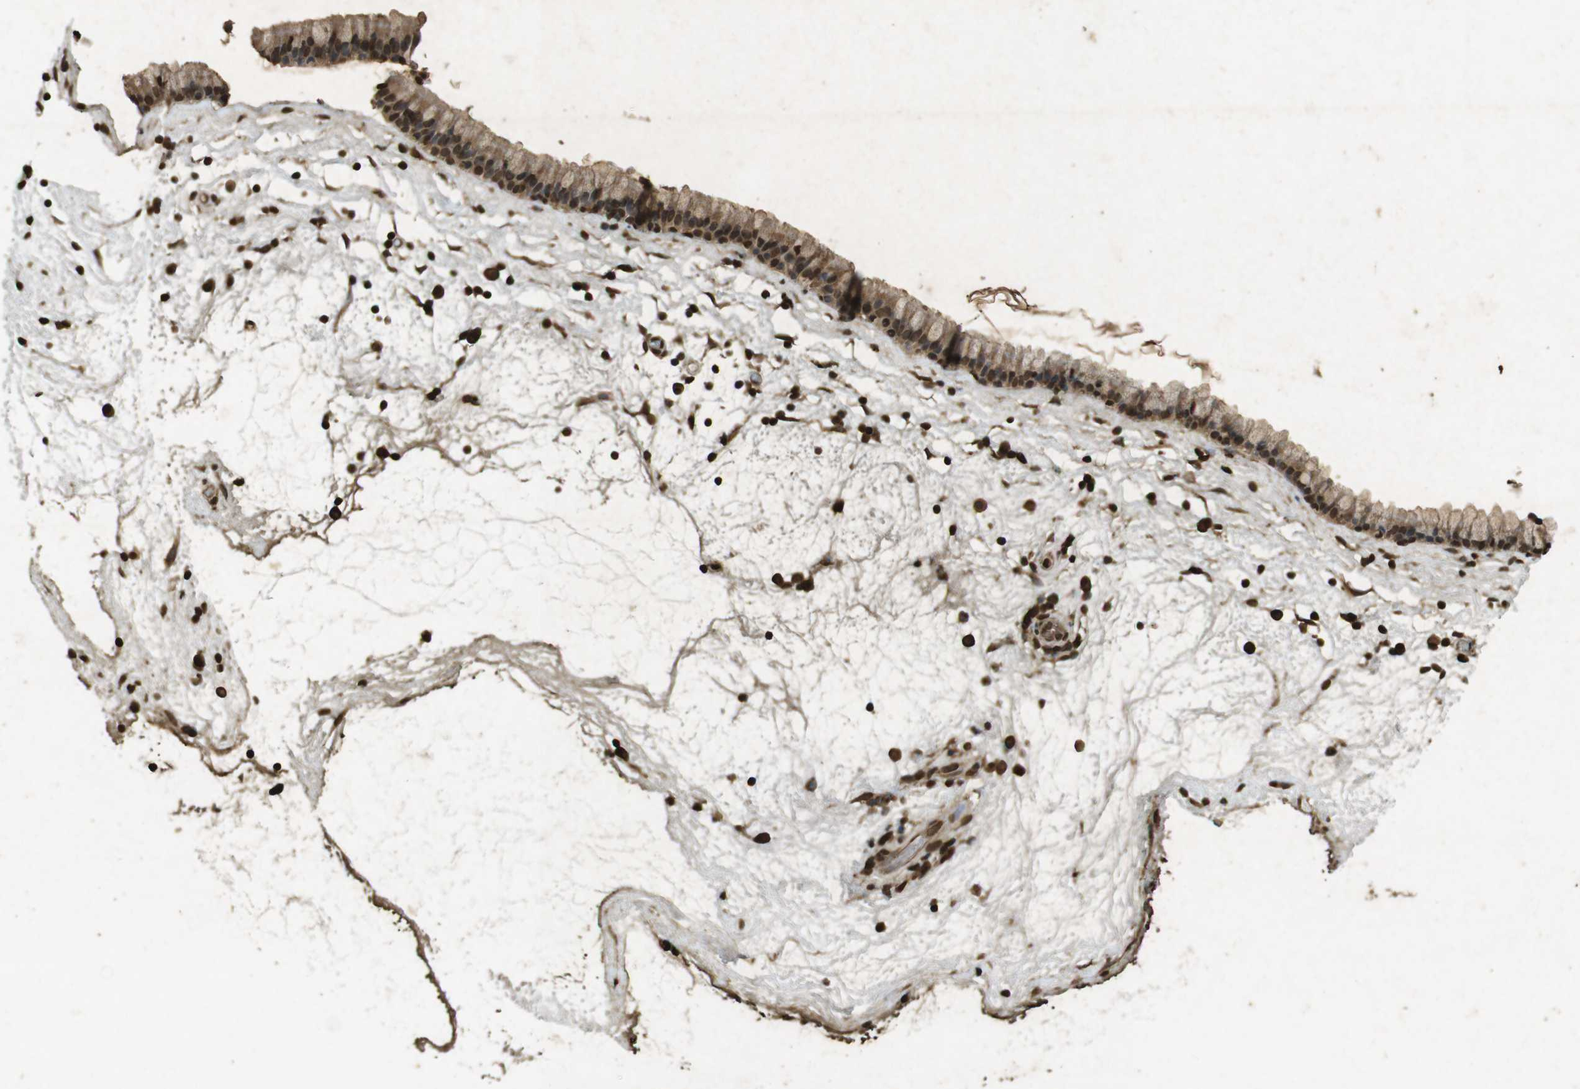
{"staining": {"intensity": "moderate", "quantity": ">75%", "location": "cytoplasmic/membranous,nuclear"}, "tissue": "nasopharynx", "cell_type": "Respiratory epithelial cells", "image_type": "normal", "snomed": [{"axis": "morphology", "description": "Normal tissue, NOS"}, {"axis": "morphology", "description": "Inflammation, NOS"}, {"axis": "topography", "description": "Nasopharynx"}], "caption": "Immunohistochemical staining of normal human nasopharynx displays moderate cytoplasmic/membranous,nuclear protein positivity in approximately >75% of respiratory epithelial cells. (DAB (3,3'-diaminobenzidine) IHC, brown staining for protein, blue staining for nuclei).", "gene": "ORC4", "patient": {"sex": "male", "age": 48}}